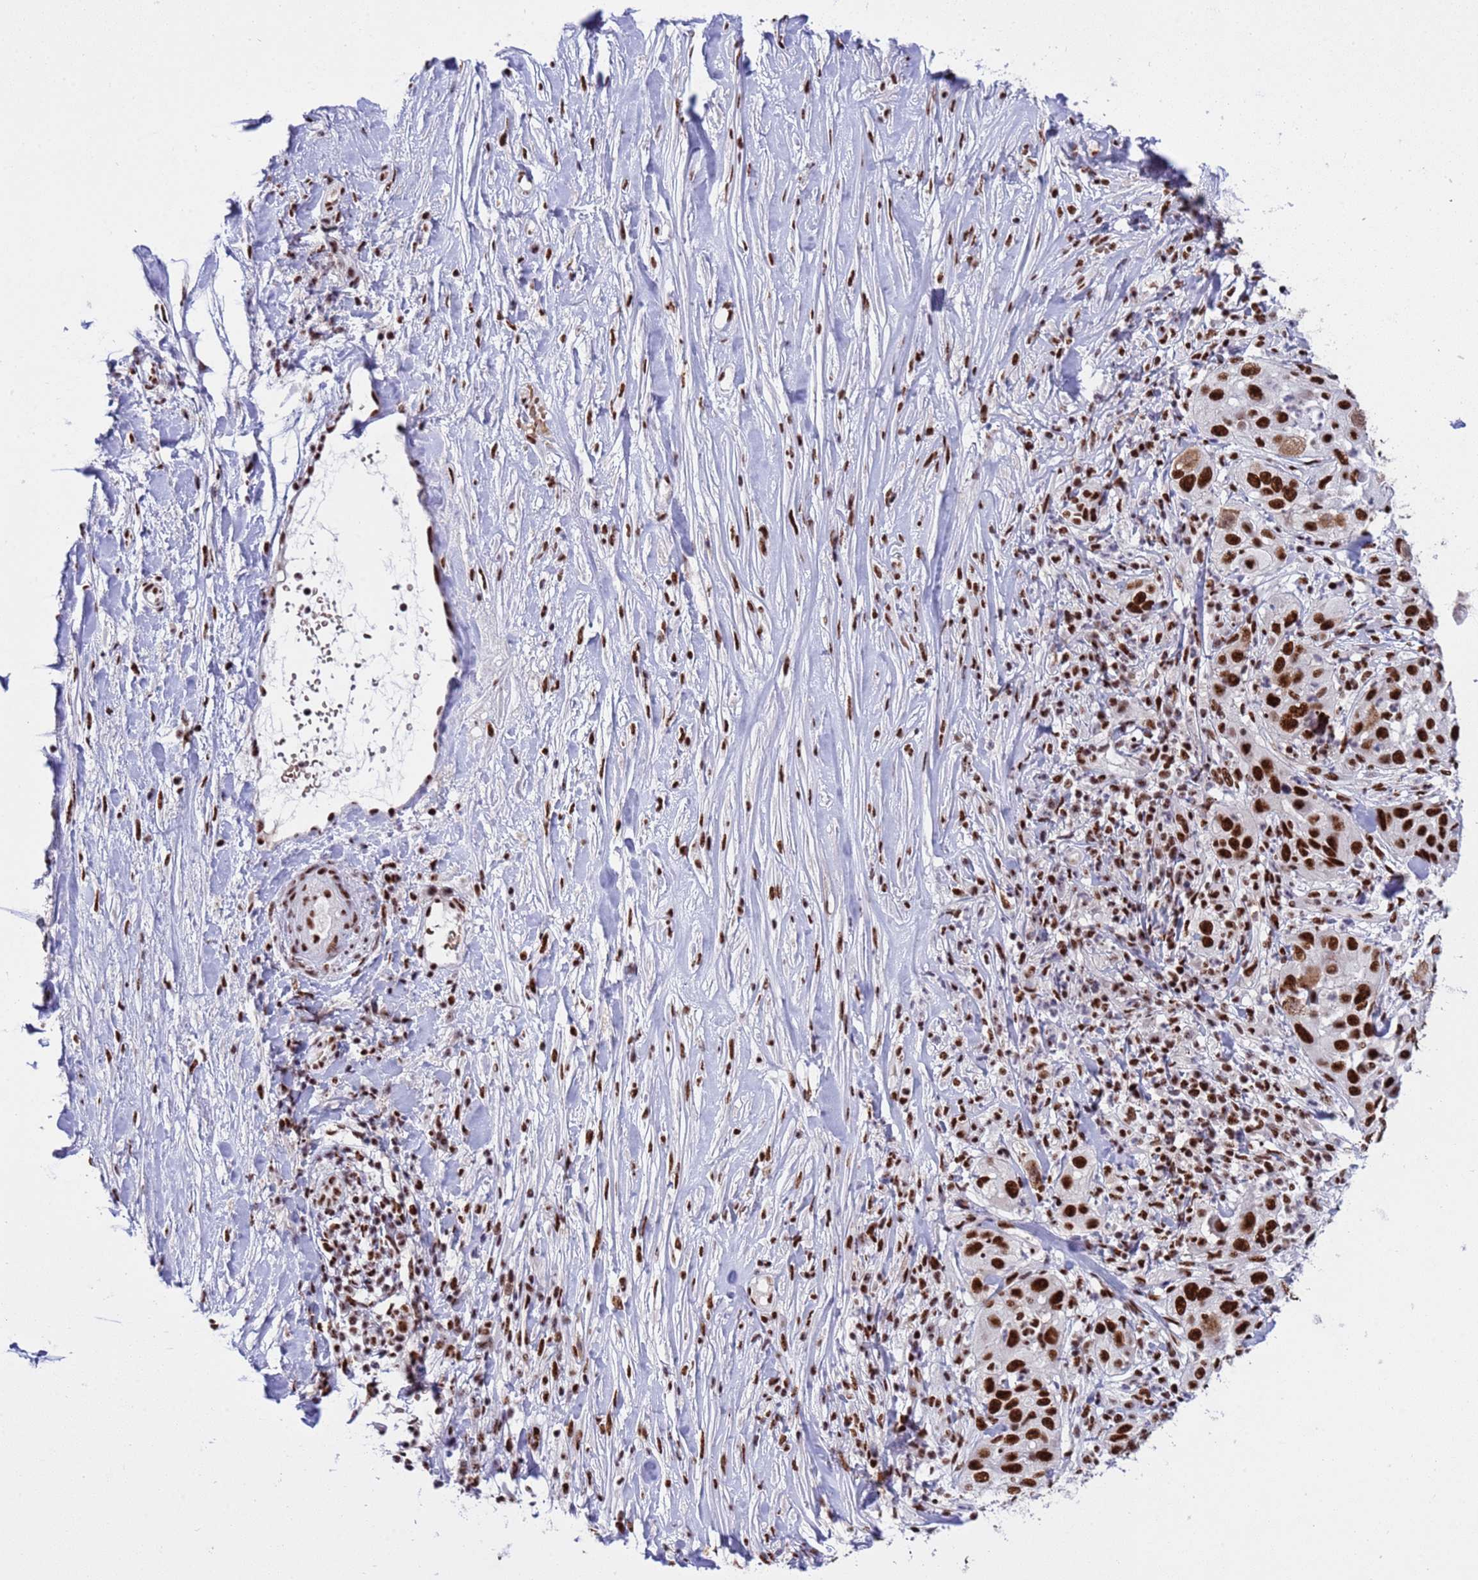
{"staining": {"intensity": "strong", "quantity": ">75%", "location": "nuclear"}, "tissue": "skin cancer", "cell_type": "Tumor cells", "image_type": "cancer", "snomed": [{"axis": "morphology", "description": "Squamous cell carcinoma, NOS"}, {"axis": "topography", "description": "Skin"}], "caption": "Approximately >75% of tumor cells in human skin squamous cell carcinoma demonstrate strong nuclear protein positivity as visualized by brown immunohistochemical staining.", "gene": "THOC2", "patient": {"sex": "female", "age": 44}}